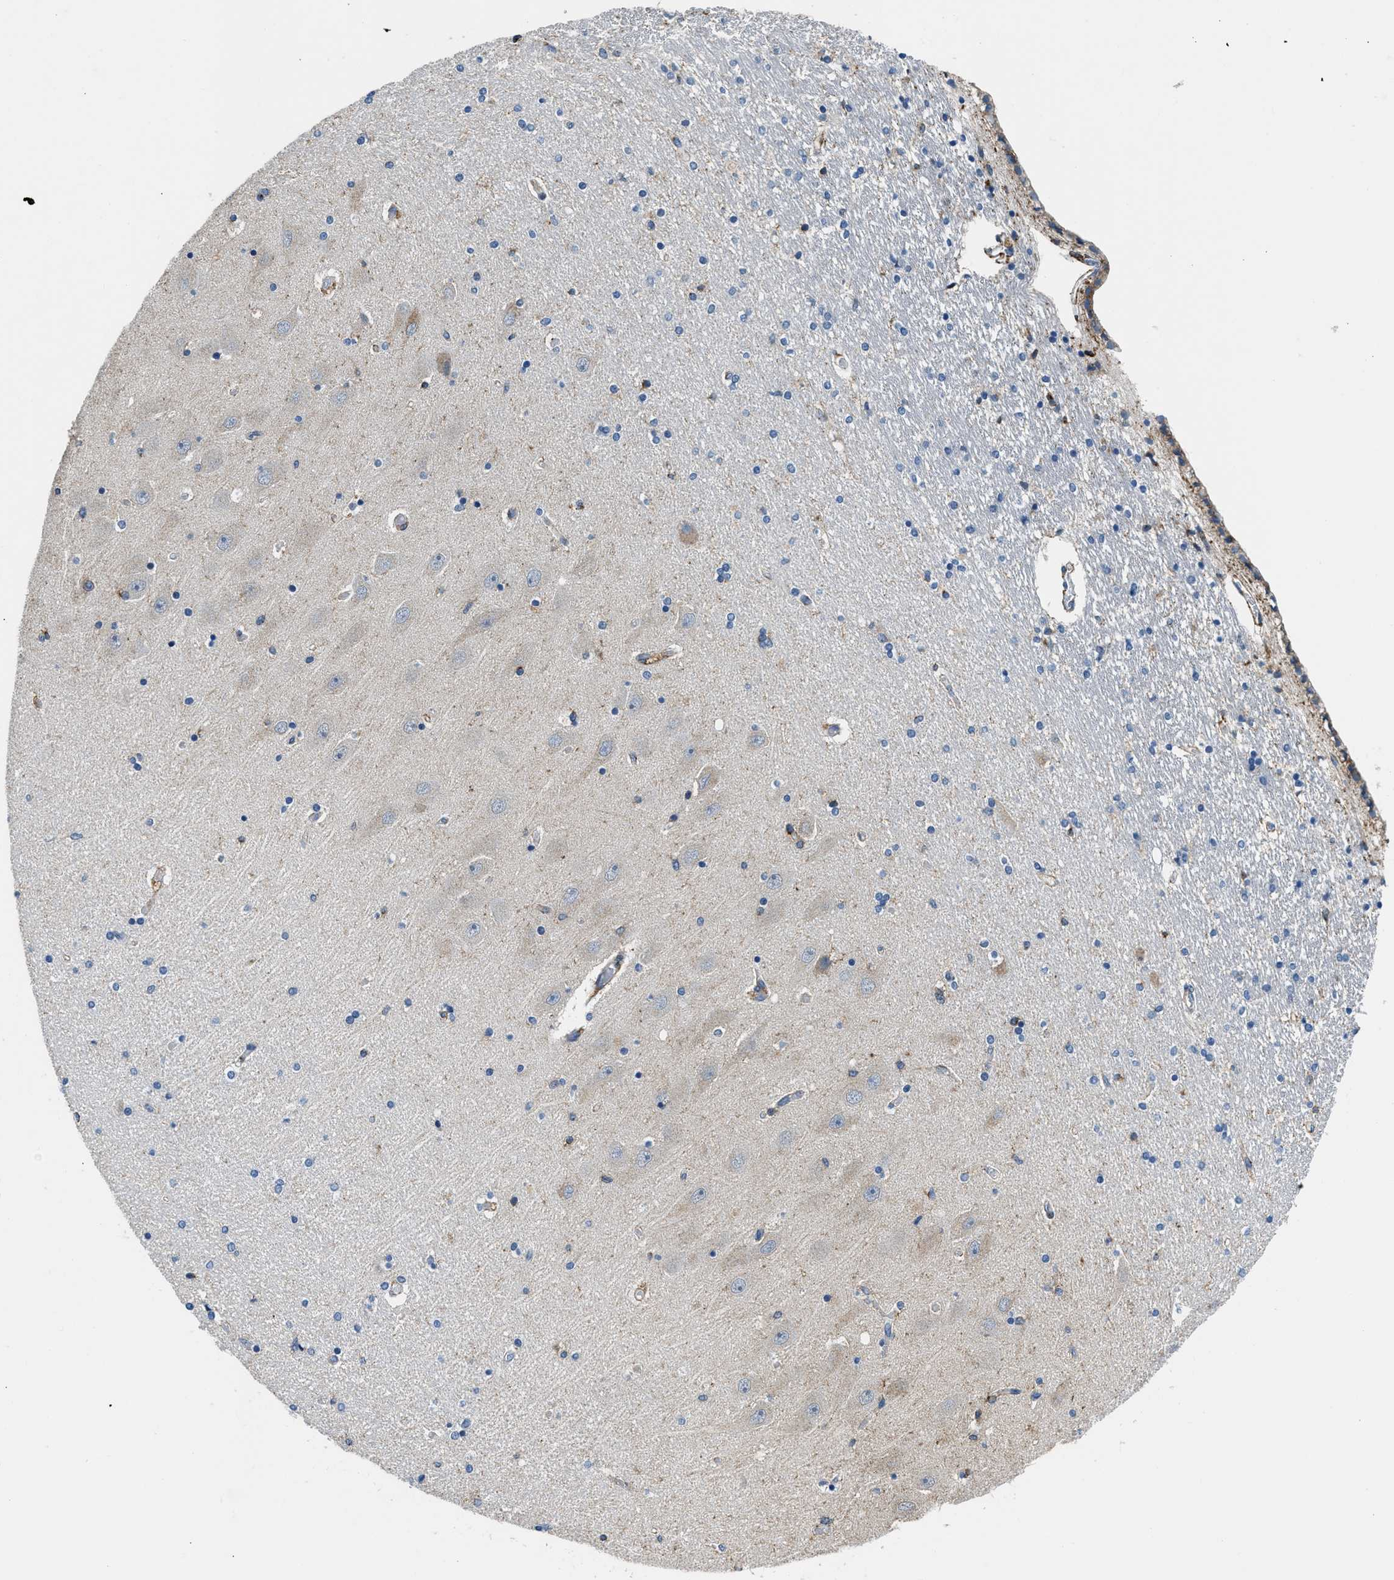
{"staining": {"intensity": "weak", "quantity": "<25%", "location": "cytoplasmic/membranous"}, "tissue": "hippocampus", "cell_type": "Glial cells", "image_type": "normal", "snomed": [{"axis": "morphology", "description": "Normal tissue, NOS"}, {"axis": "topography", "description": "Hippocampus"}], "caption": "Immunohistochemistry (IHC) photomicrograph of unremarkable hippocampus: human hippocampus stained with DAB exhibits no significant protein staining in glial cells.", "gene": "LRP1", "patient": {"sex": "female", "age": 54}}